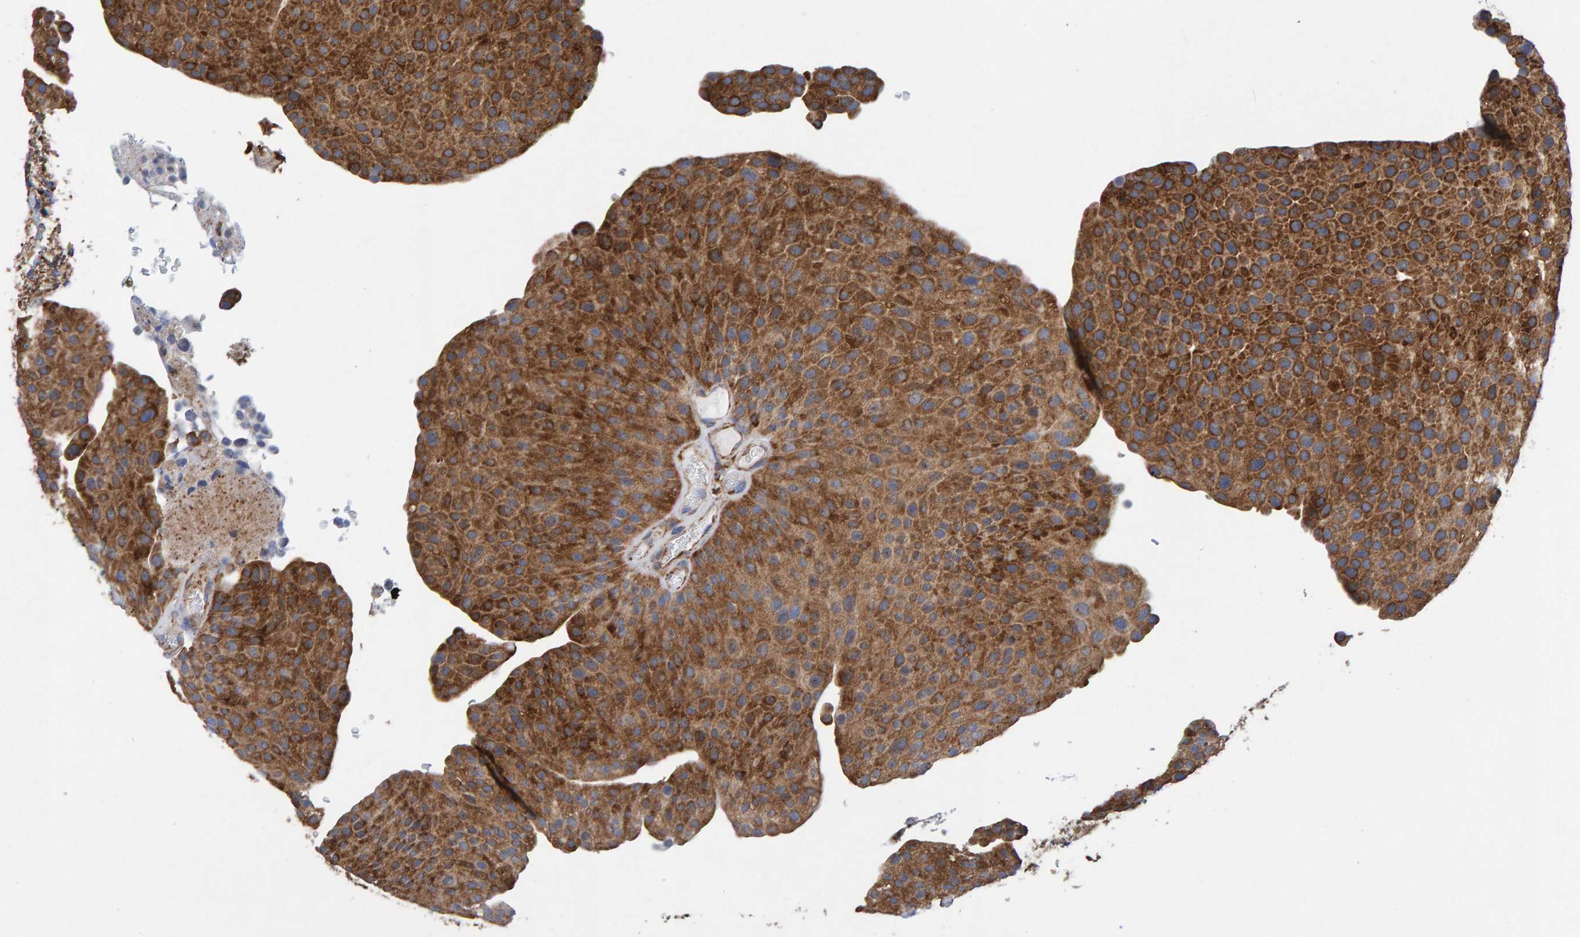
{"staining": {"intensity": "strong", "quantity": ">75%", "location": "cytoplasmic/membranous"}, "tissue": "urothelial cancer", "cell_type": "Tumor cells", "image_type": "cancer", "snomed": [{"axis": "morphology", "description": "Urothelial carcinoma, Low grade"}, {"axis": "topography", "description": "Smooth muscle"}, {"axis": "topography", "description": "Urinary bladder"}], "caption": "Brown immunohistochemical staining in low-grade urothelial carcinoma reveals strong cytoplasmic/membranous expression in about >75% of tumor cells. The protein of interest is stained brown, and the nuclei are stained in blue (DAB (3,3'-diaminobenzidine) IHC with brightfield microscopy, high magnification).", "gene": "MVP", "patient": {"sex": "male", "age": 60}}